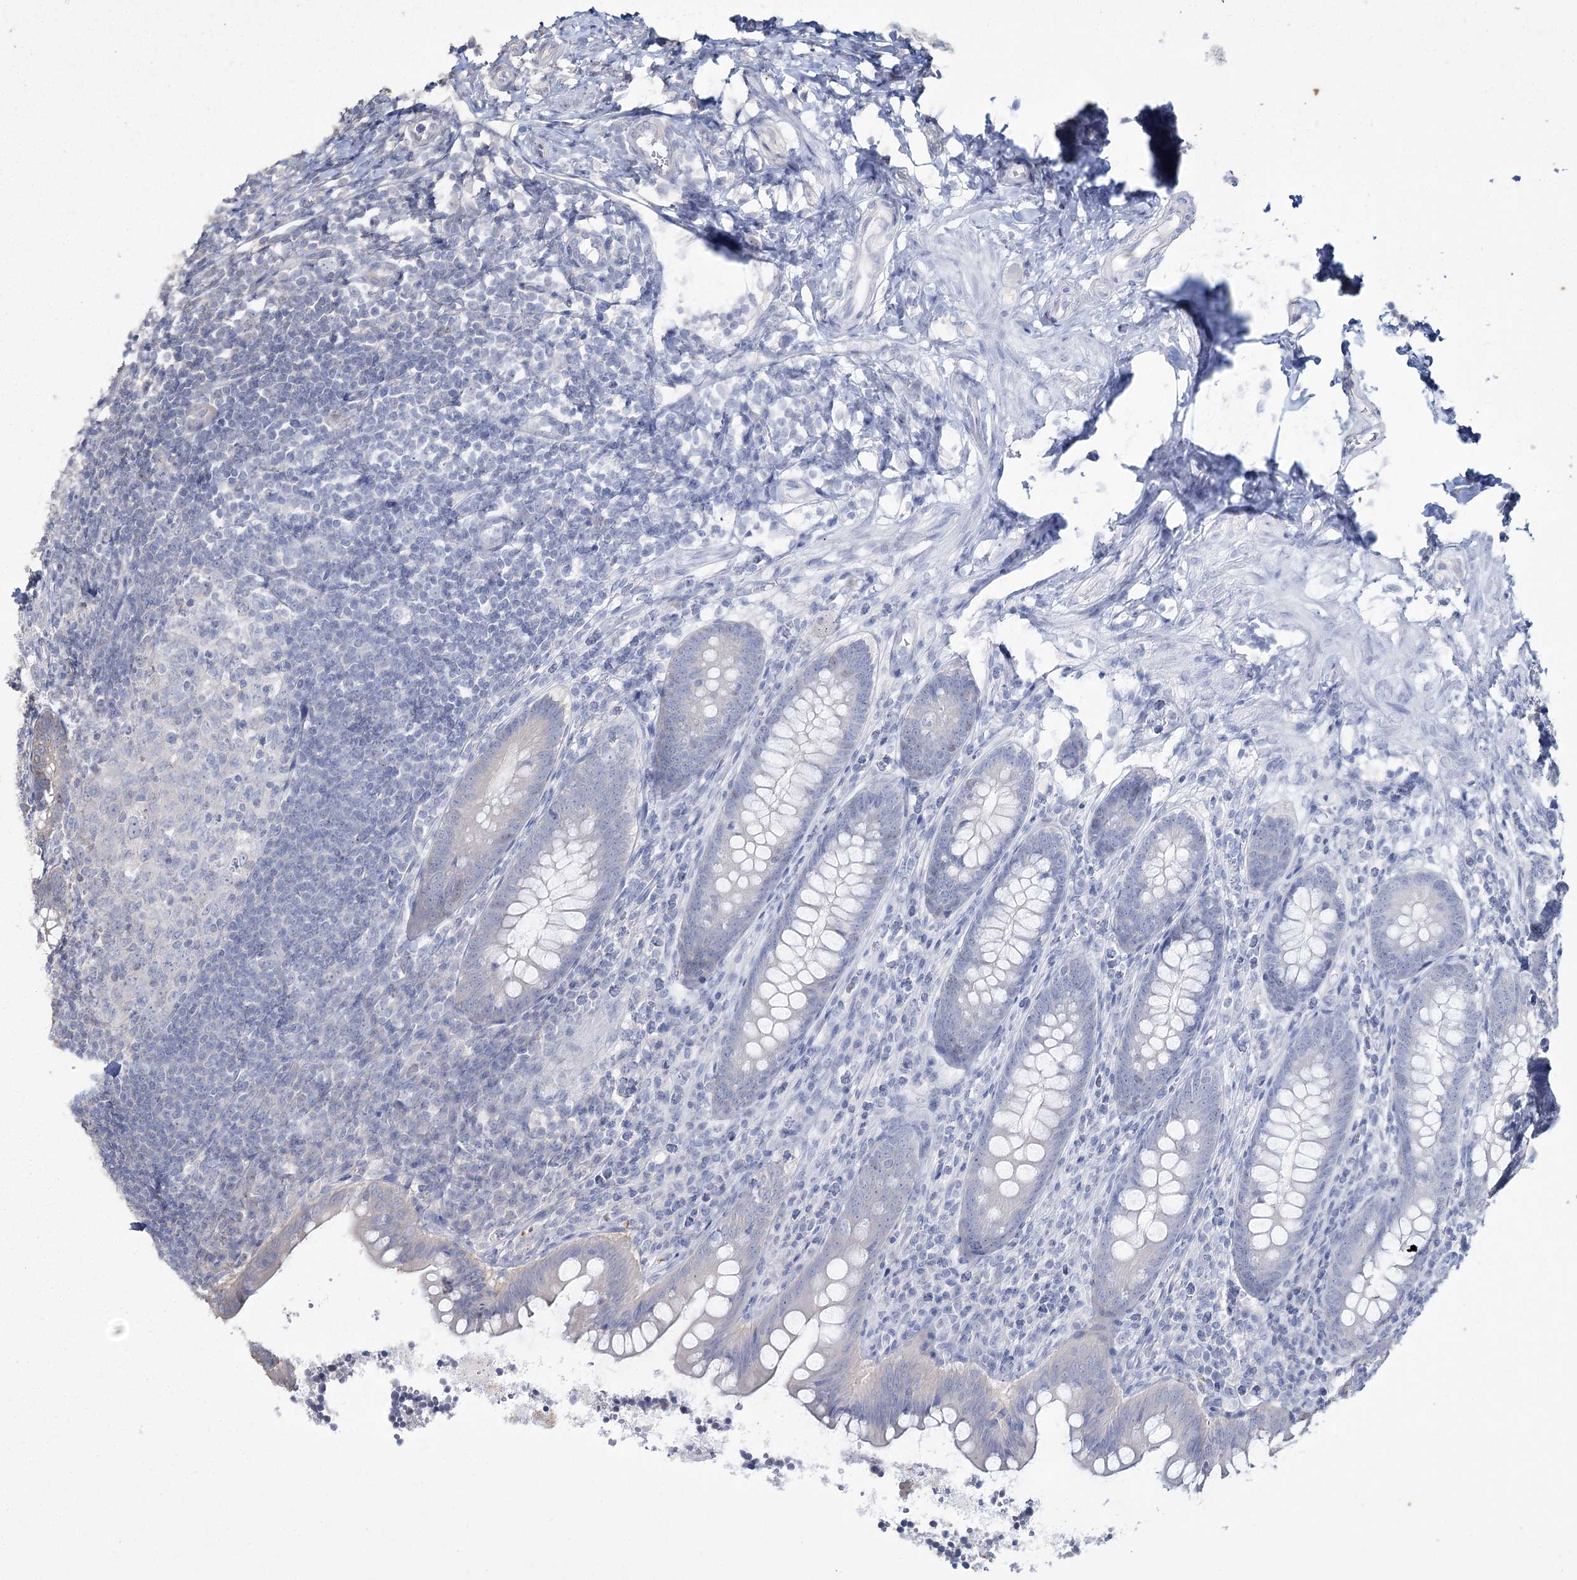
{"staining": {"intensity": "weak", "quantity": "<25%", "location": "nuclear"}, "tissue": "appendix", "cell_type": "Glandular cells", "image_type": "normal", "snomed": [{"axis": "morphology", "description": "Normal tissue, NOS"}, {"axis": "topography", "description": "Appendix"}], "caption": "Protein analysis of unremarkable appendix shows no significant staining in glandular cells. Brightfield microscopy of immunohistochemistry (IHC) stained with DAB (3,3'-diaminobenzidine) (brown) and hematoxylin (blue), captured at high magnification.", "gene": "PRC1", "patient": {"sex": "female", "age": 33}}